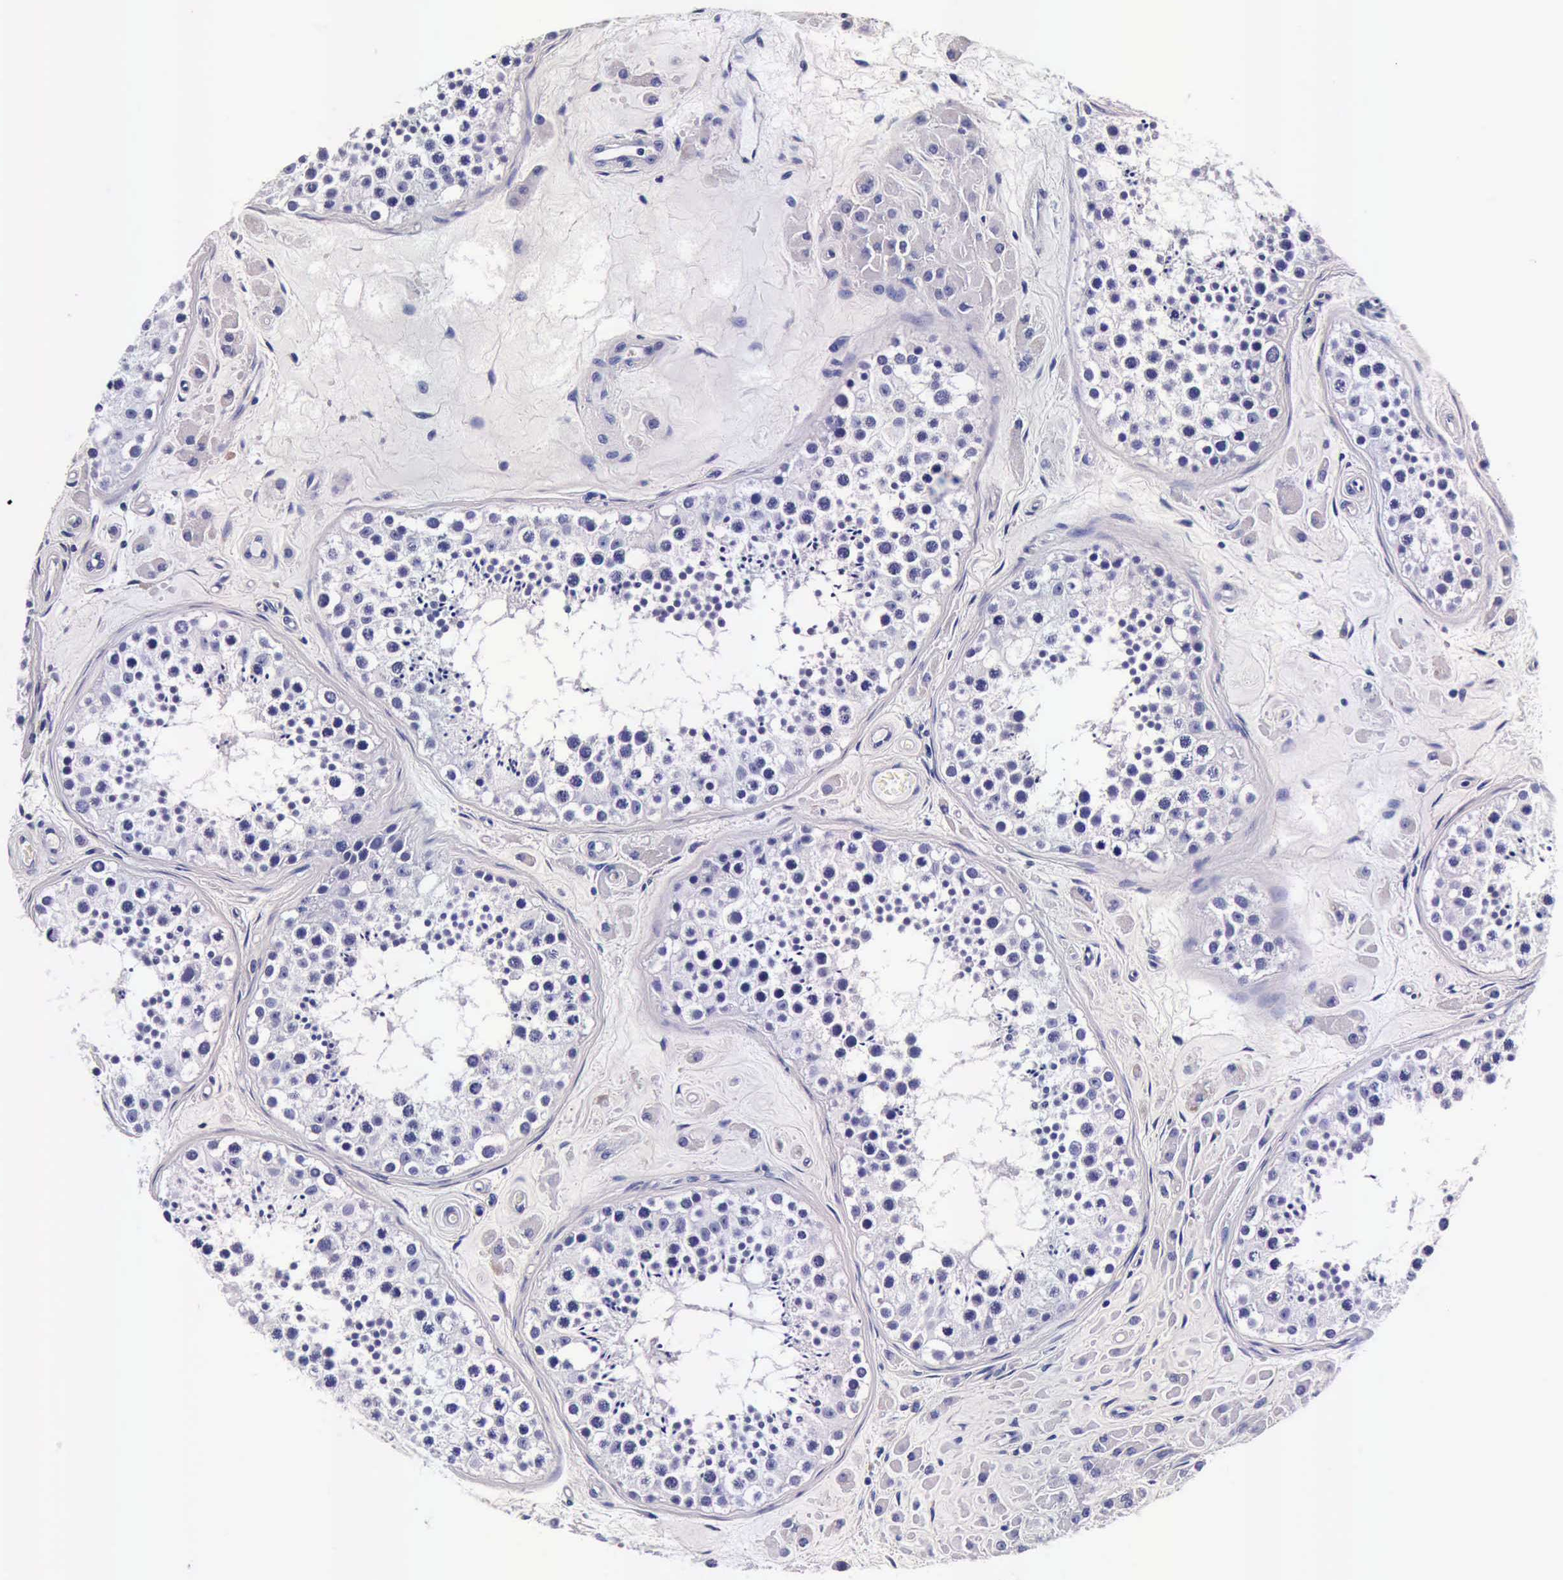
{"staining": {"intensity": "negative", "quantity": "none", "location": "none"}, "tissue": "testis", "cell_type": "Cells in seminiferous ducts", "image_type": "normal", "snomed": [{"axis": "morphology", "description": "Normal tissue, NOS"}, {"axis": "topography", "description": "Testis"}], "caption": "This is an immunohistochemistry micrograph of unremarkable testis. There is no staining in cells in seminiferous ducts.", "gene": "IAPP", "patient": {"sex": "male", "age": 38}}